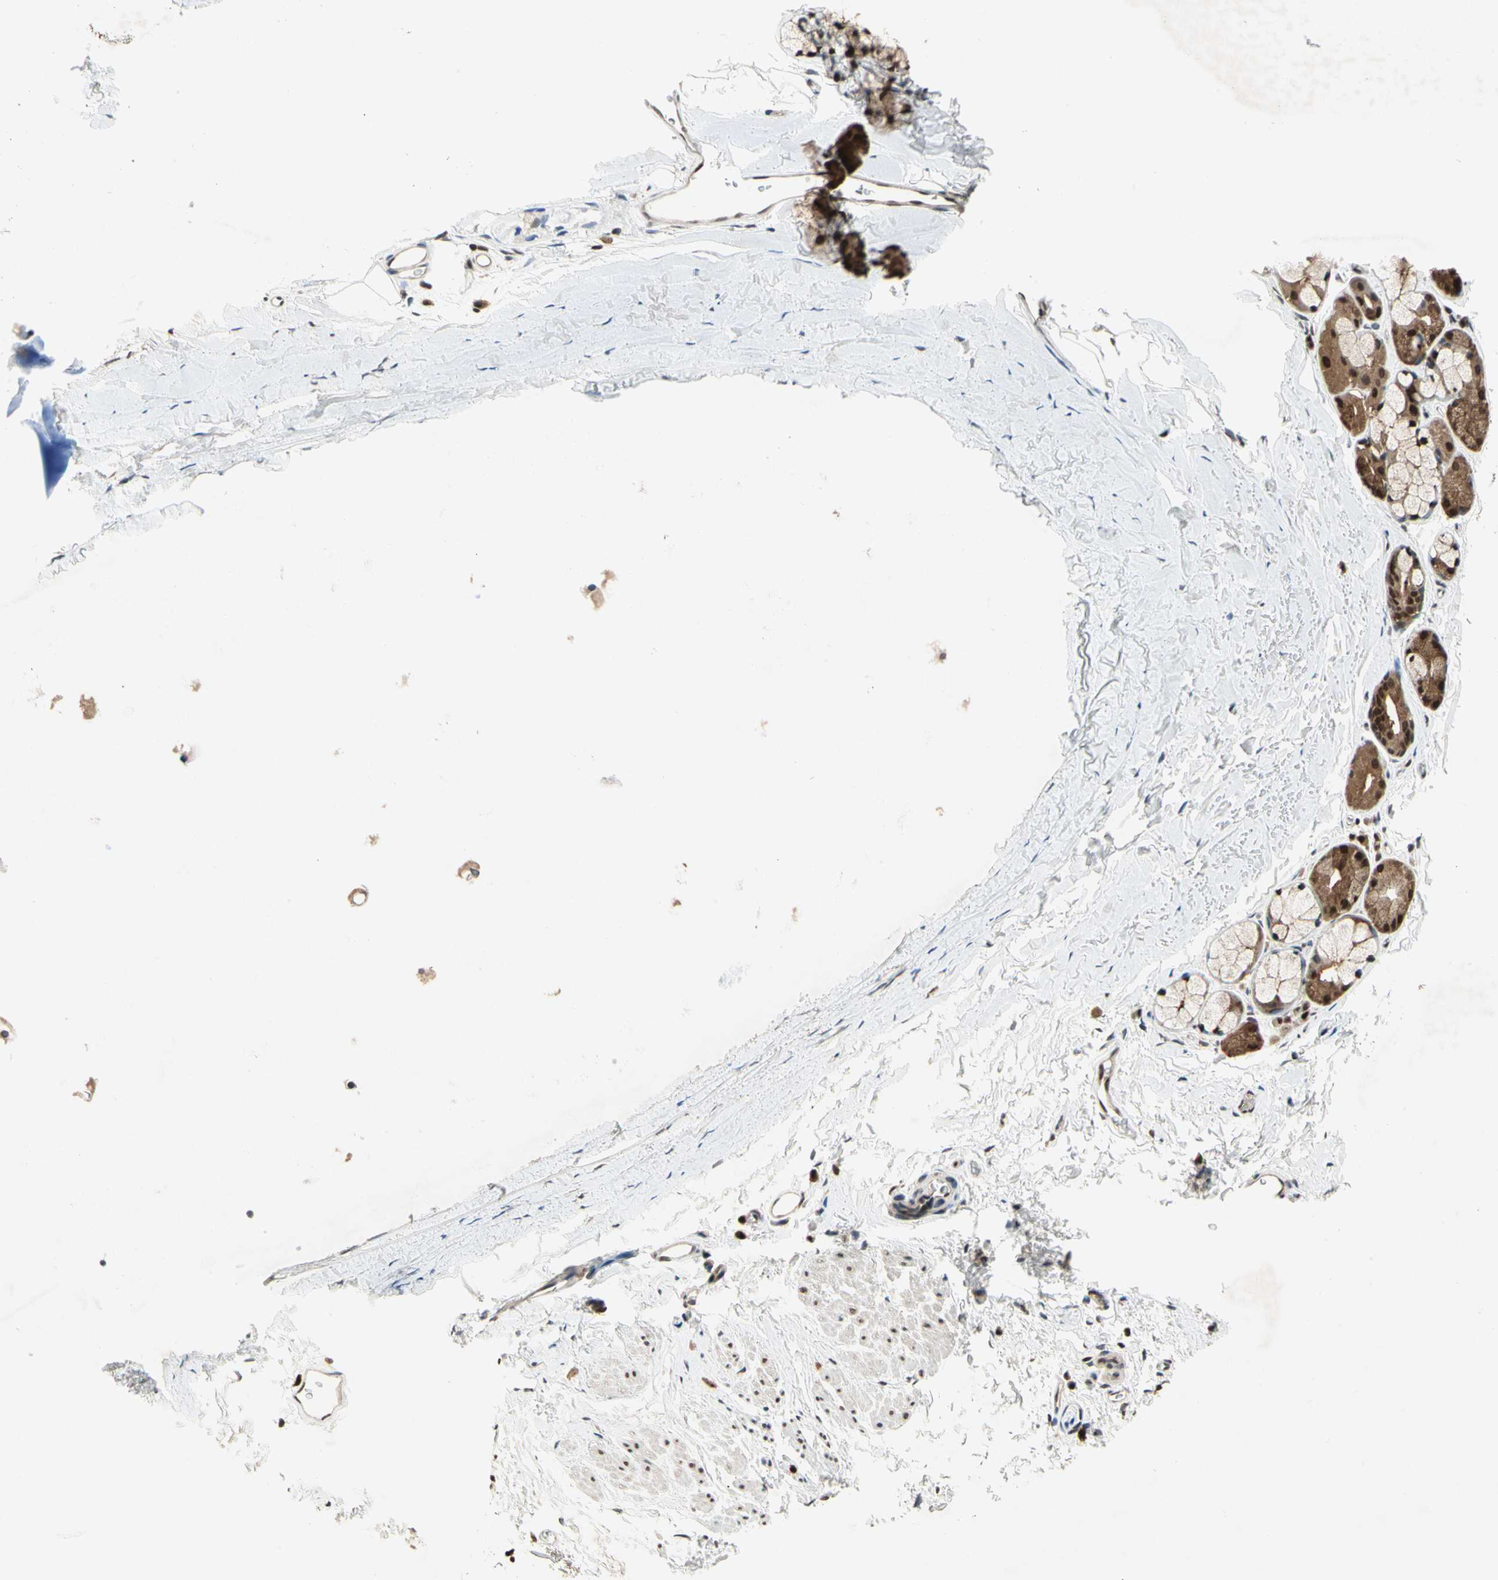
{"staining": {"intensity": "strong", "quantity": ">75%", "location": "cytoplasmic/membranous,nuclear"}, "tissue": "bronchus", "cell_type": "Respiratory epithelial cells", "image_type": "normal", "snomed": [{"axis": "morphology", "description": "Normal tissue, NOS"}, {"axis": "morphology", "description": "Malignant melanoma, Metastatic site"}, {"axis": "topography", "description": "Bronchus"}, {"axis": "topography", "description": "Lung"}], "caption": "Protein staining of normal bronchus displays strong cytoplasmic/membranous,nuclear staining in about >75% of respiratory epithelial cells.", "gene": "GSR", "patient": {"sex": "male", "age": 64}}